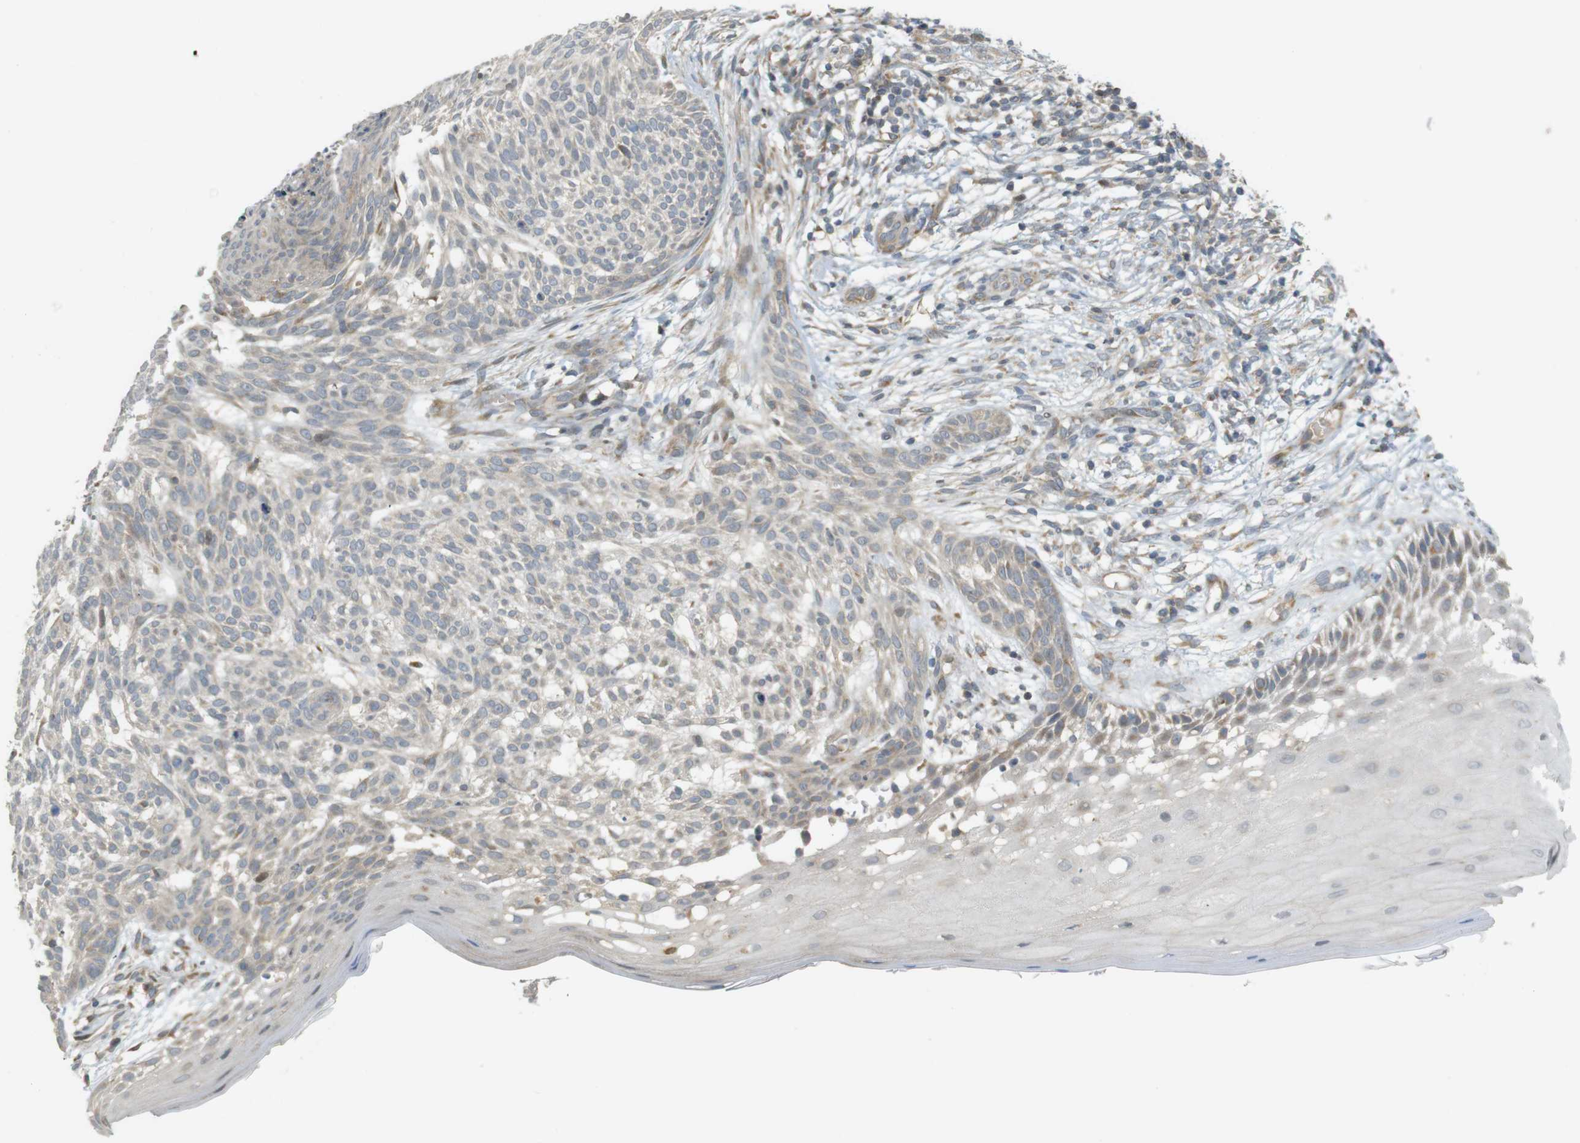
{"staining": {"intensity": "weak", "quantity": "<25%", "location": "cytoplasmic/membranous"}, "tissue": "skin cancer", "cell_type": "Tumor cells", "image_type": "cancer", "snomed": [{"axis": "morphology", "description": "Basal cell carcinoma"}, {"axis": "topography", "description": "Skin"}], "caption": "The immunohistochemistry photomicrograph has no significant expression in tumor cells of skin cancer (basal cell carcinoma) tissue.", "gene": "CLRN3", "patient": {"sex": "female", "age": 59}}